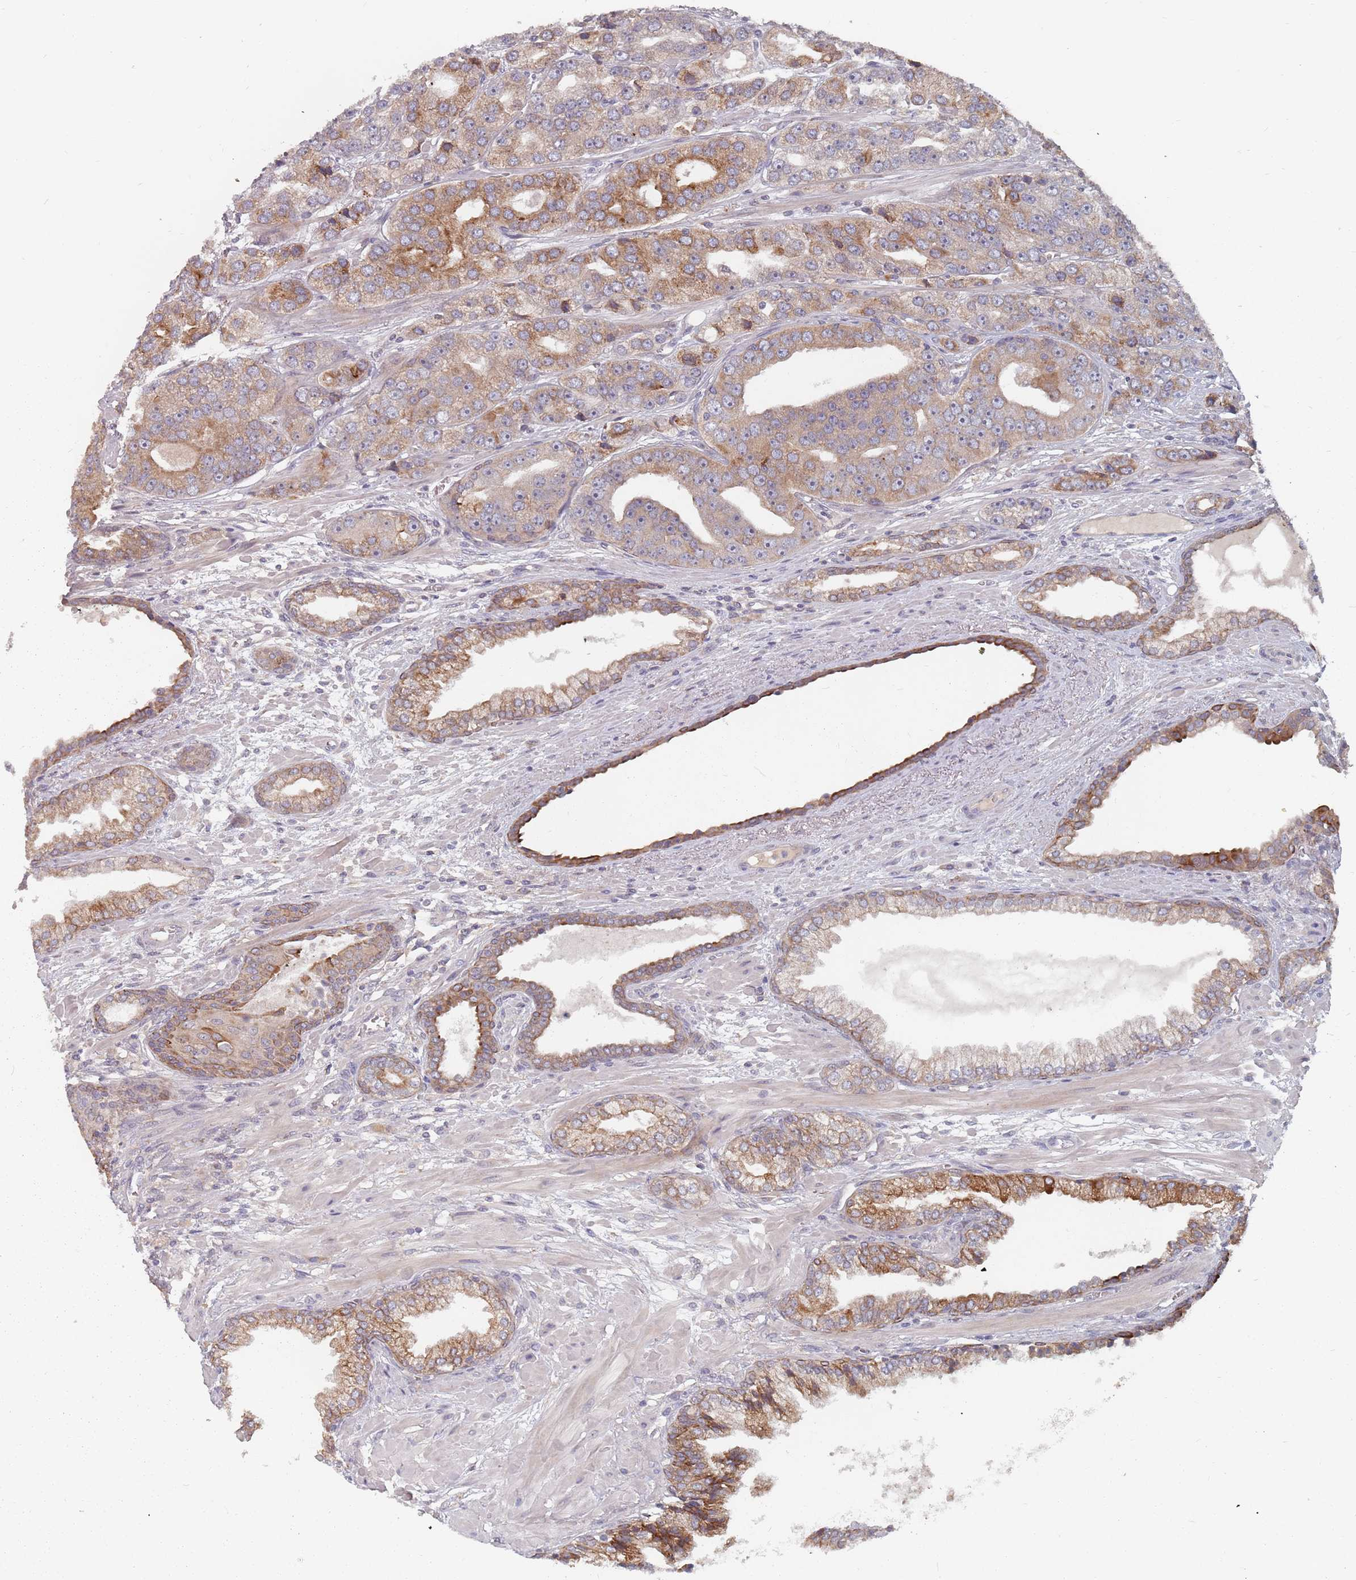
{"staining": {"intensity": "strong", "quantity": "25%-75%", "location": "cytoplasmic/membranous"}, "tissue": "prostate cancer", "cell_type": "Tumor cells", "image_type": "cancer", "snomed": [{"axis": "morphology", "description": "Adenocarcinoma, High grade"}, {"axis": "topography", "description": "Prostate"}], "caption": "Human prostate cancer (high-grade adenocarcinoma) stained with a brown dye reveals strong cytoplasmic/membranous positive positivity in approximately 25%-75% of tumor cells.", "gene": "ADAL", "patient": {"sex": "male", "age": 71}}